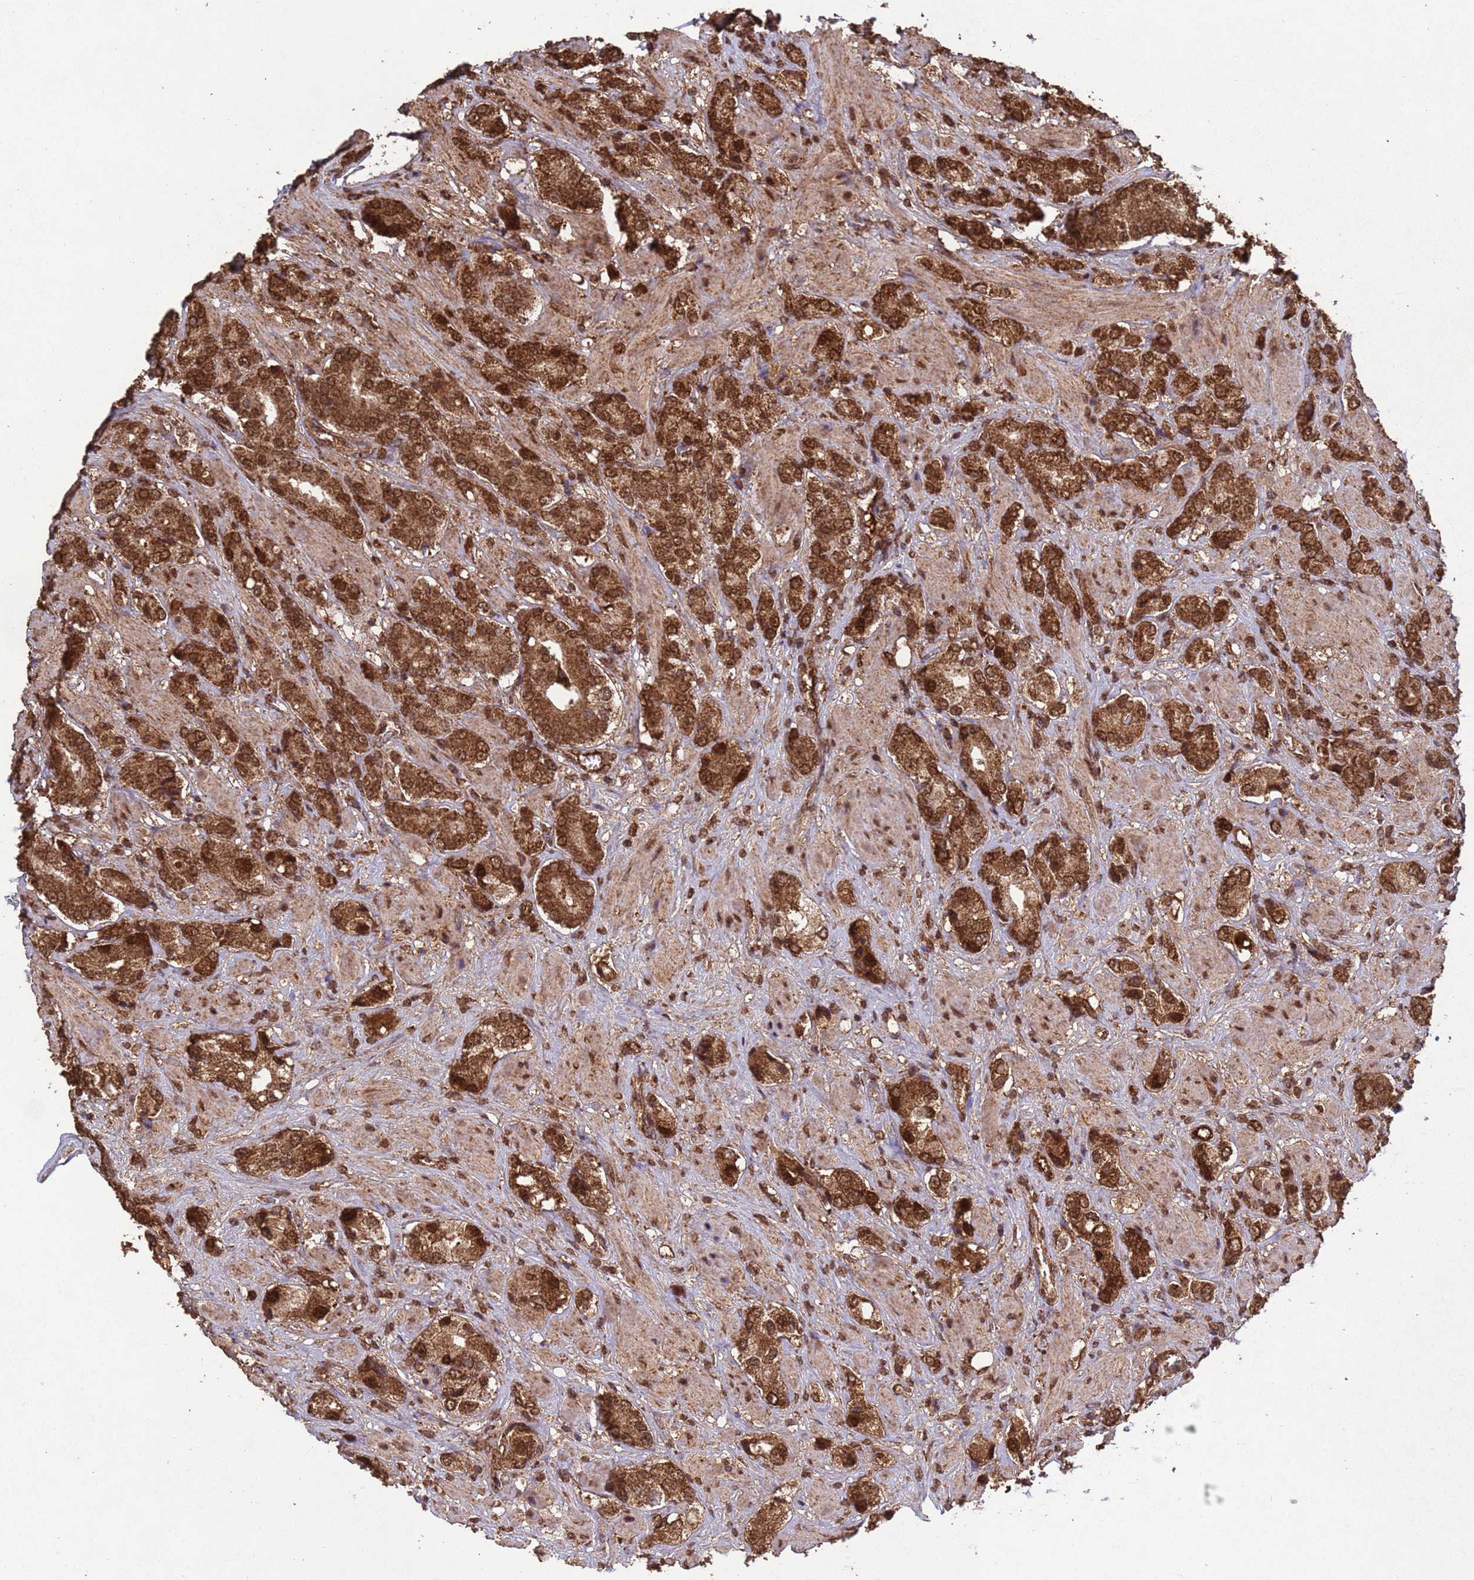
{"staining": {"intensity": "moderate", "quantity": ">75%", "location": "cytoplasmic/membranous,nuclear"}, "tissue": "prostate cancer", "cell_type": "Tumor cells", "image_type": "cancer", "snomed": [{"axis": "morphology", "description": "Adenocarcinoma, High grade"}, {"axis": "topography", "description": "Prostate and seminal vesicle, NOS"}], "caption": "Brown immunohistochemical staining in human prostate cancer reveals moderate cytoplasmic/membranous and nuclear expression in approximately >75% of tumor cells.", "gene": "HDAC10", "patient": {"sex": "male", "age": 64}}